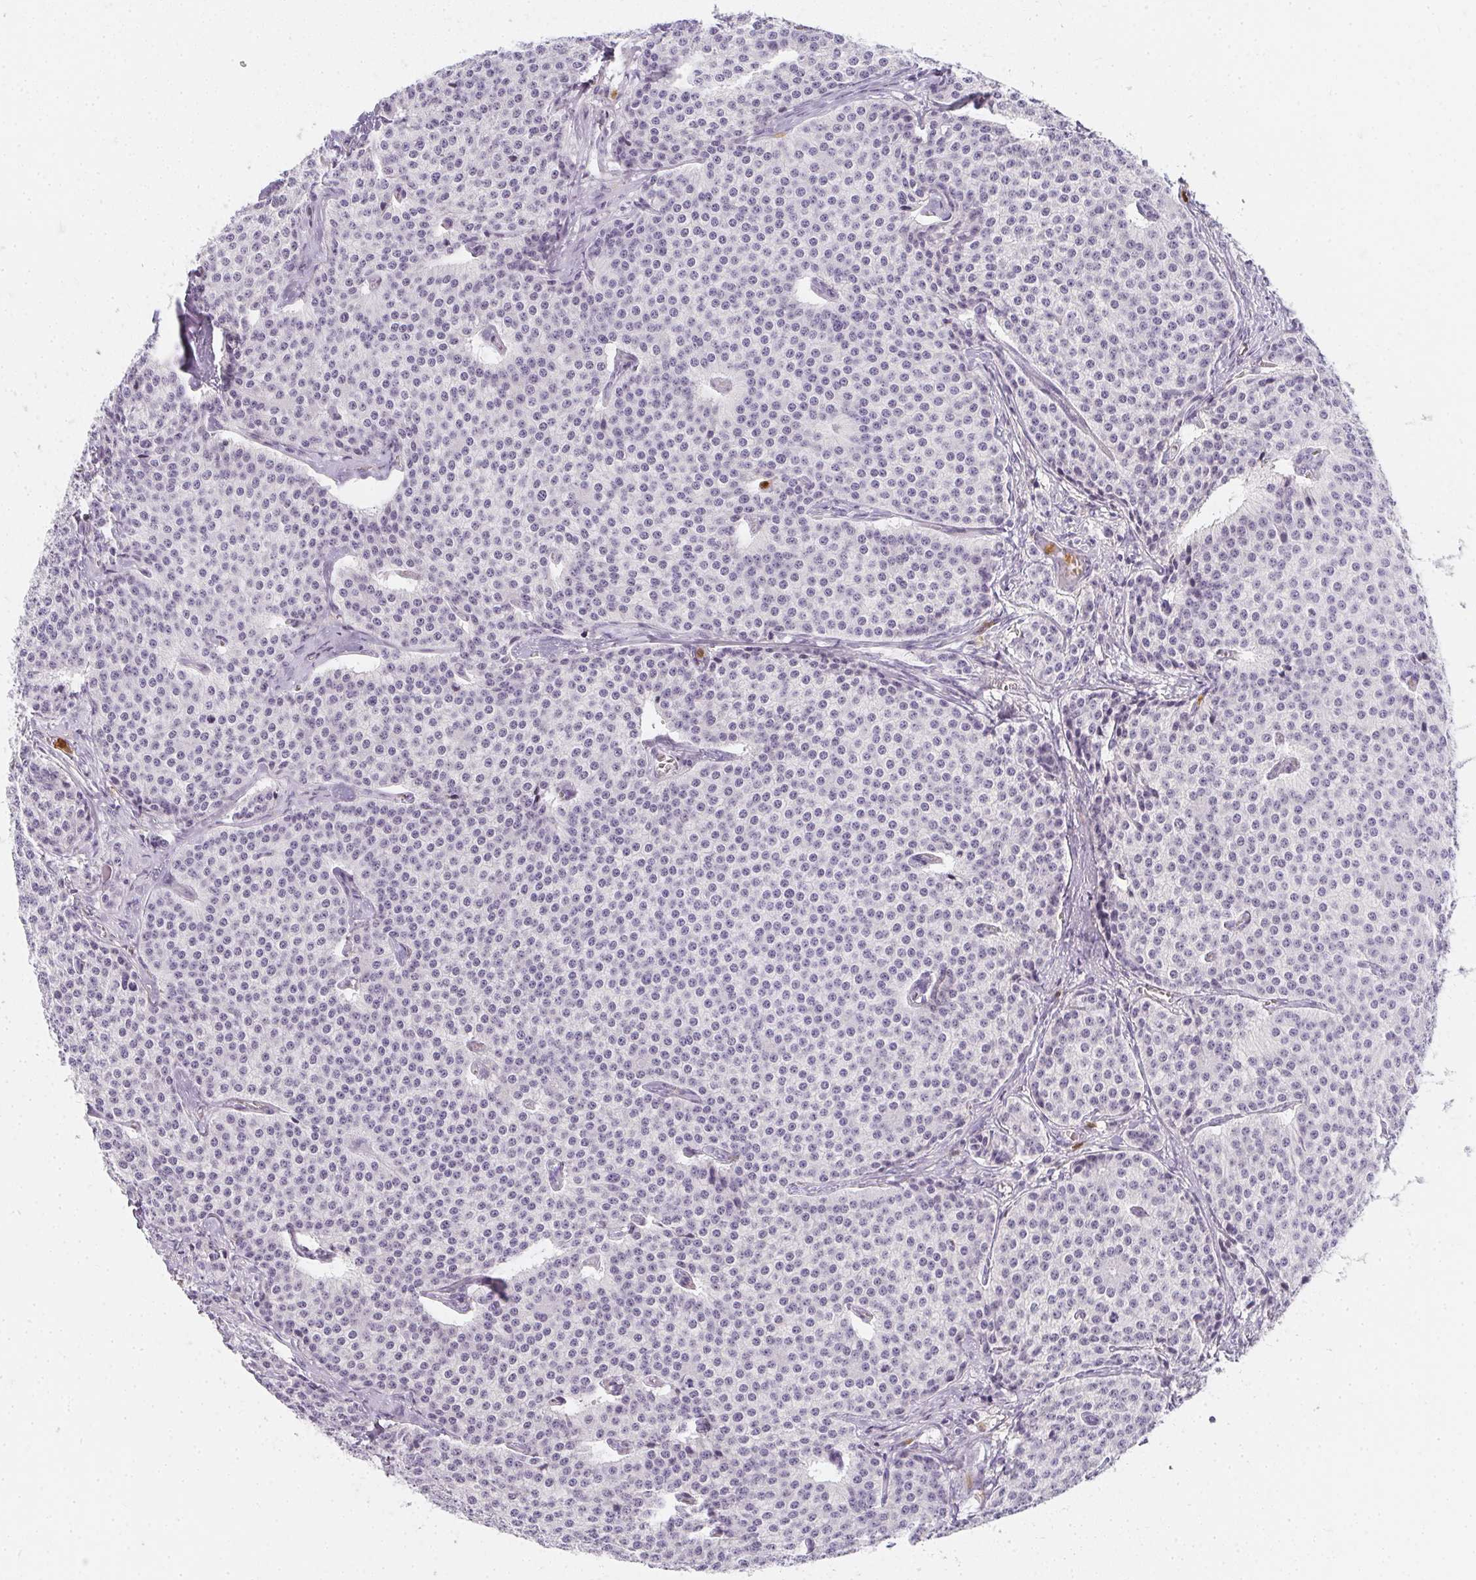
{"staining": {"intensity": "negative", "quantity": "none", "location": "none"}, "tissue": "carcinoid", "cell_type": "Tumor cells", "image_type": "cancer", "snomed": [{"axis": "morphology", "description": "Carcinoid, malignant, NOS"}, {"axis": "topography", "description": "Small intestine"}], "caption": "This is an IHC image of human carcinoid. There is no staining in tumor cells.", "gene": "HK3", "patient": {"sex": "female", "age": 64}}